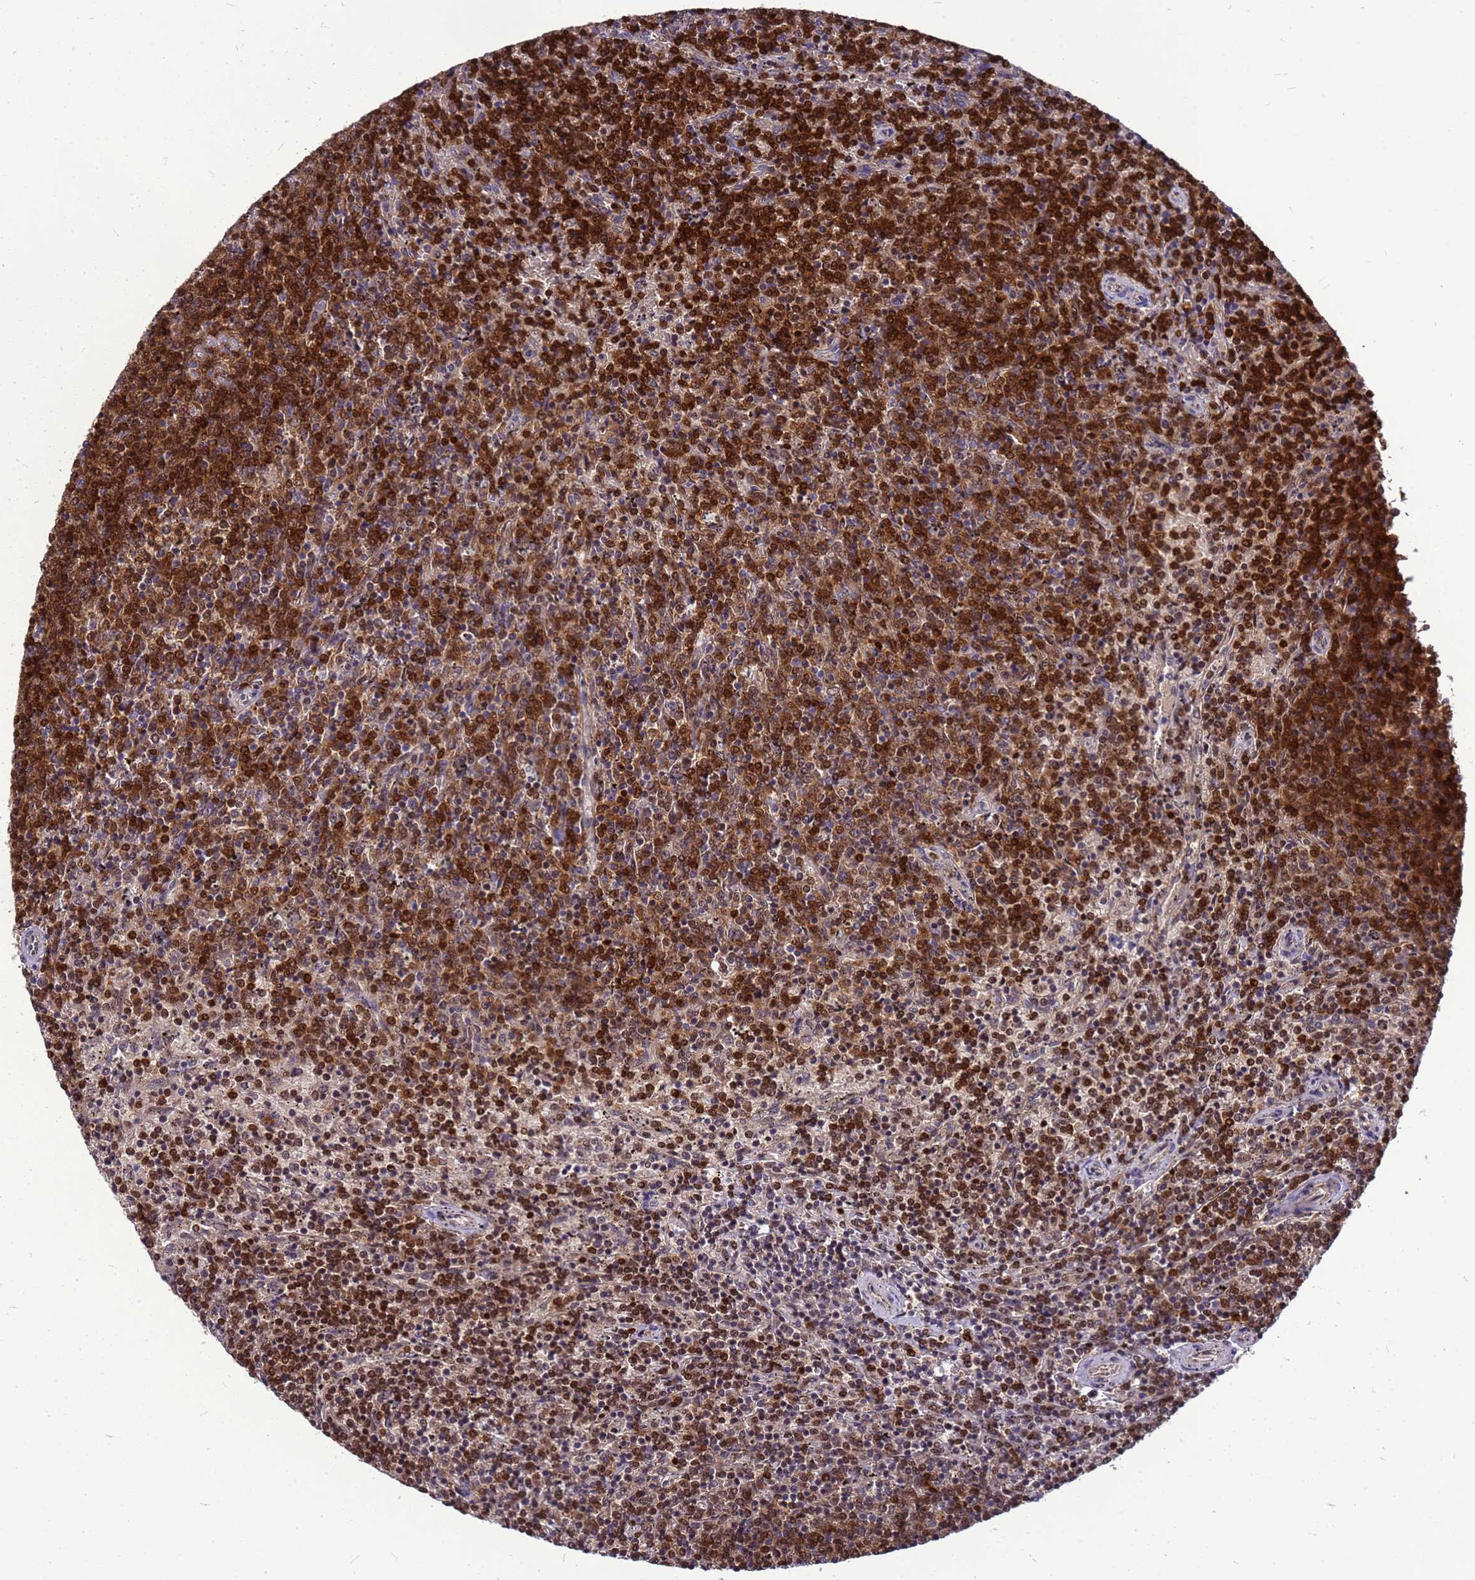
{"staining": {"intensity": "moderate", "quantity": ">75%", "location": "cytoplasmic/membranous"}, "tissue": "lymphoma", "cell_type": "Tumor cells", "image_type": "cancer", "snomed": [{"axis": "morphology", "description": "Malignant lymphoma, non-Hodgkin's type, Low grade"}, {"axis": "topography", "description": "Spleen"}], "caption": "Protein analysis of malignant lymphoma, non-Hodgkin's type (low-grade) tissue shows moderate cytoplasmic/membranous positivity in about >75% of tumor cells.", "gene": "CMC4", "patient": {"sex": "female", "age": 50}}